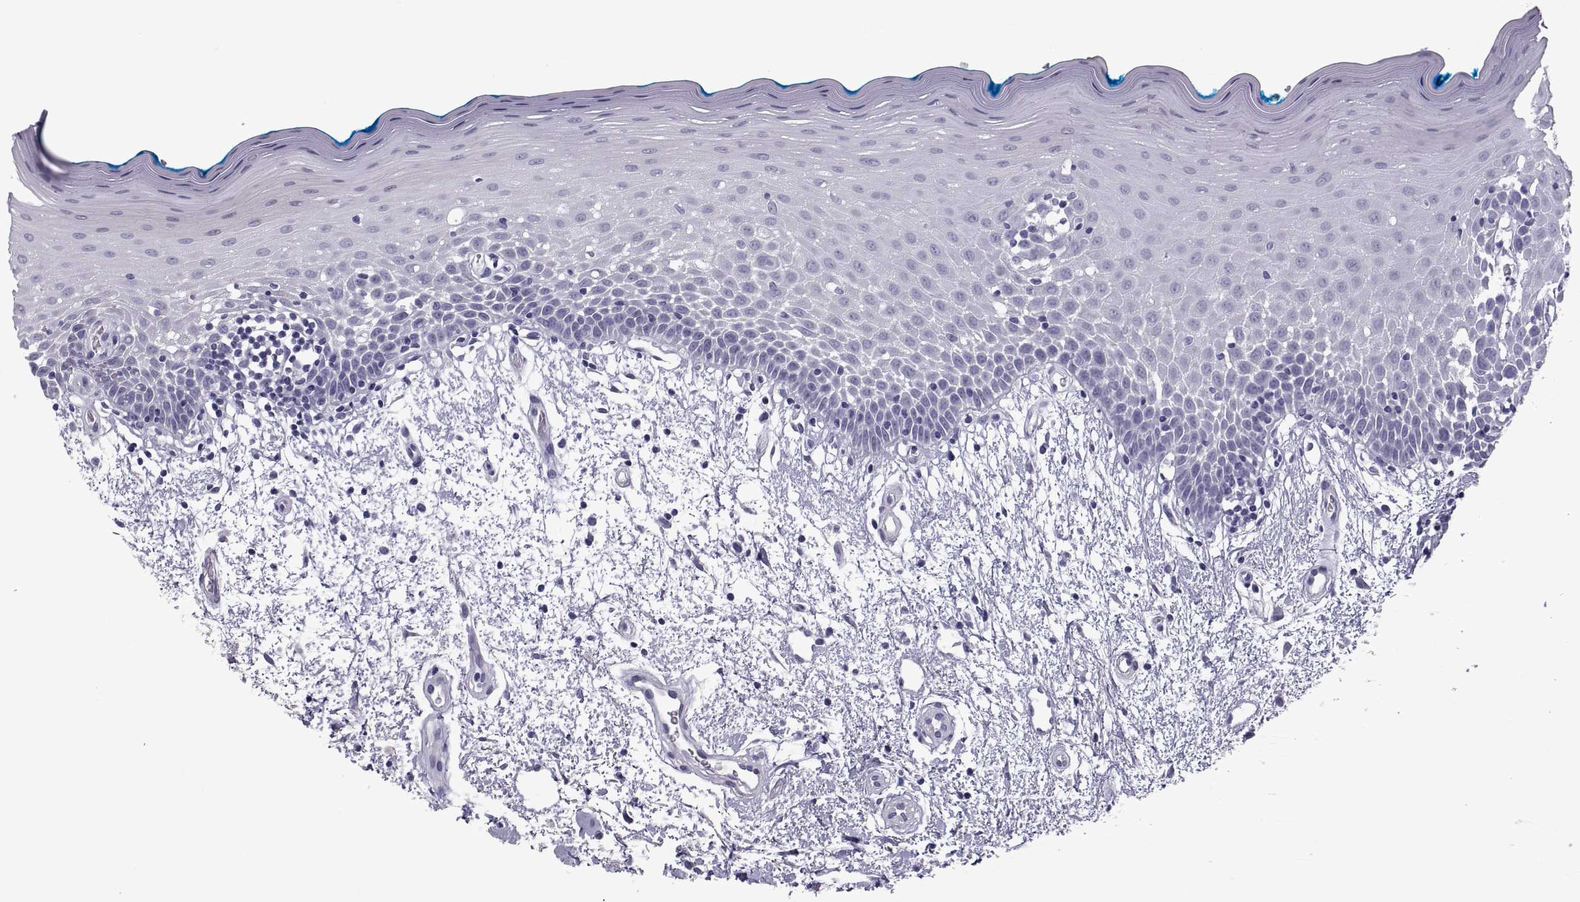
{"staining": {"intensity": "negative", "quantity": "none", "location": "none"}, "tissue": "oral mucosa", "cell_type": "Squamous epithelial cells", "image_type": "normal", "snomed": [{"axis": "morphology", "description": "Normal tissue, NOS"}, {"axis": "morphology", "description": "Squamous cell carcinoma, NOS"}, {"axis": "topography", "description": "Oral tissue"}, {"axis": "topography", "description": "Head-Neck"}], "caption": "Immunohistochemical staining of benign human oral mucosa exhibits no significant expression in squamous epithelial cells. (Immunohistochemistry, brightfield microscopy, high magnification).", "gene": "MAGEB1", "patient": {"sex": "female", "age": 75}}